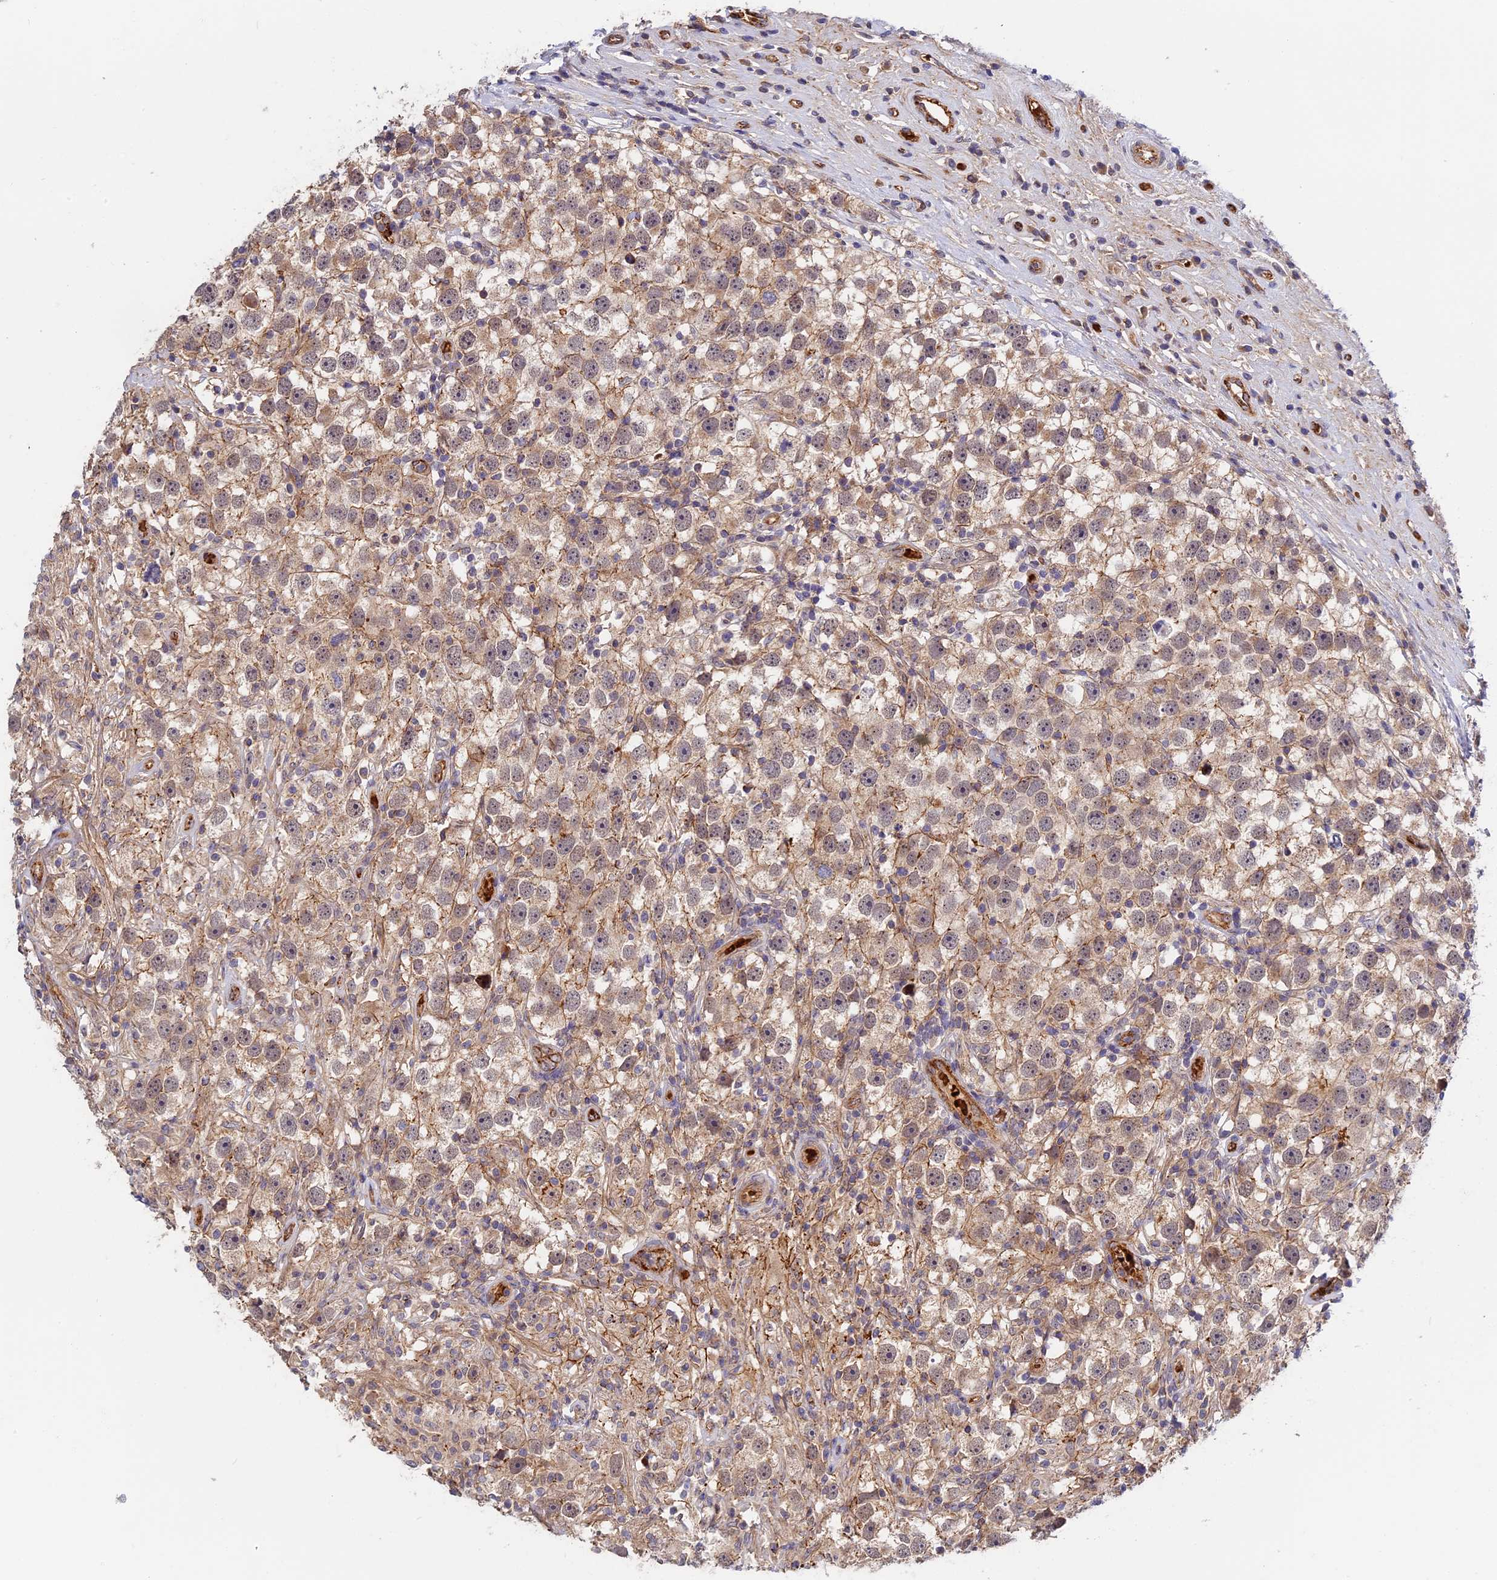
{"staining": {"intensity": "weak", "quantity": "25%-75%", "location": "cytoplasmic/membranous"}, "tissue": "testis cancer", "cell_type": "Tumor cells", "image_type": "cancer", "snomed": [{"axis": "morphology", "description": "Seminoma, NOS"}, {"axis": "topography", "description": "Testis"}], "caption": "This photomicrograph shows IHC staining of human testis cancer (seminoma), with low weak cytoplasmic/membranous staining in approximately 25%-75% of tumor cells.", "gene": "MISP3", "patient": {"sex": "male", "age": 49}}